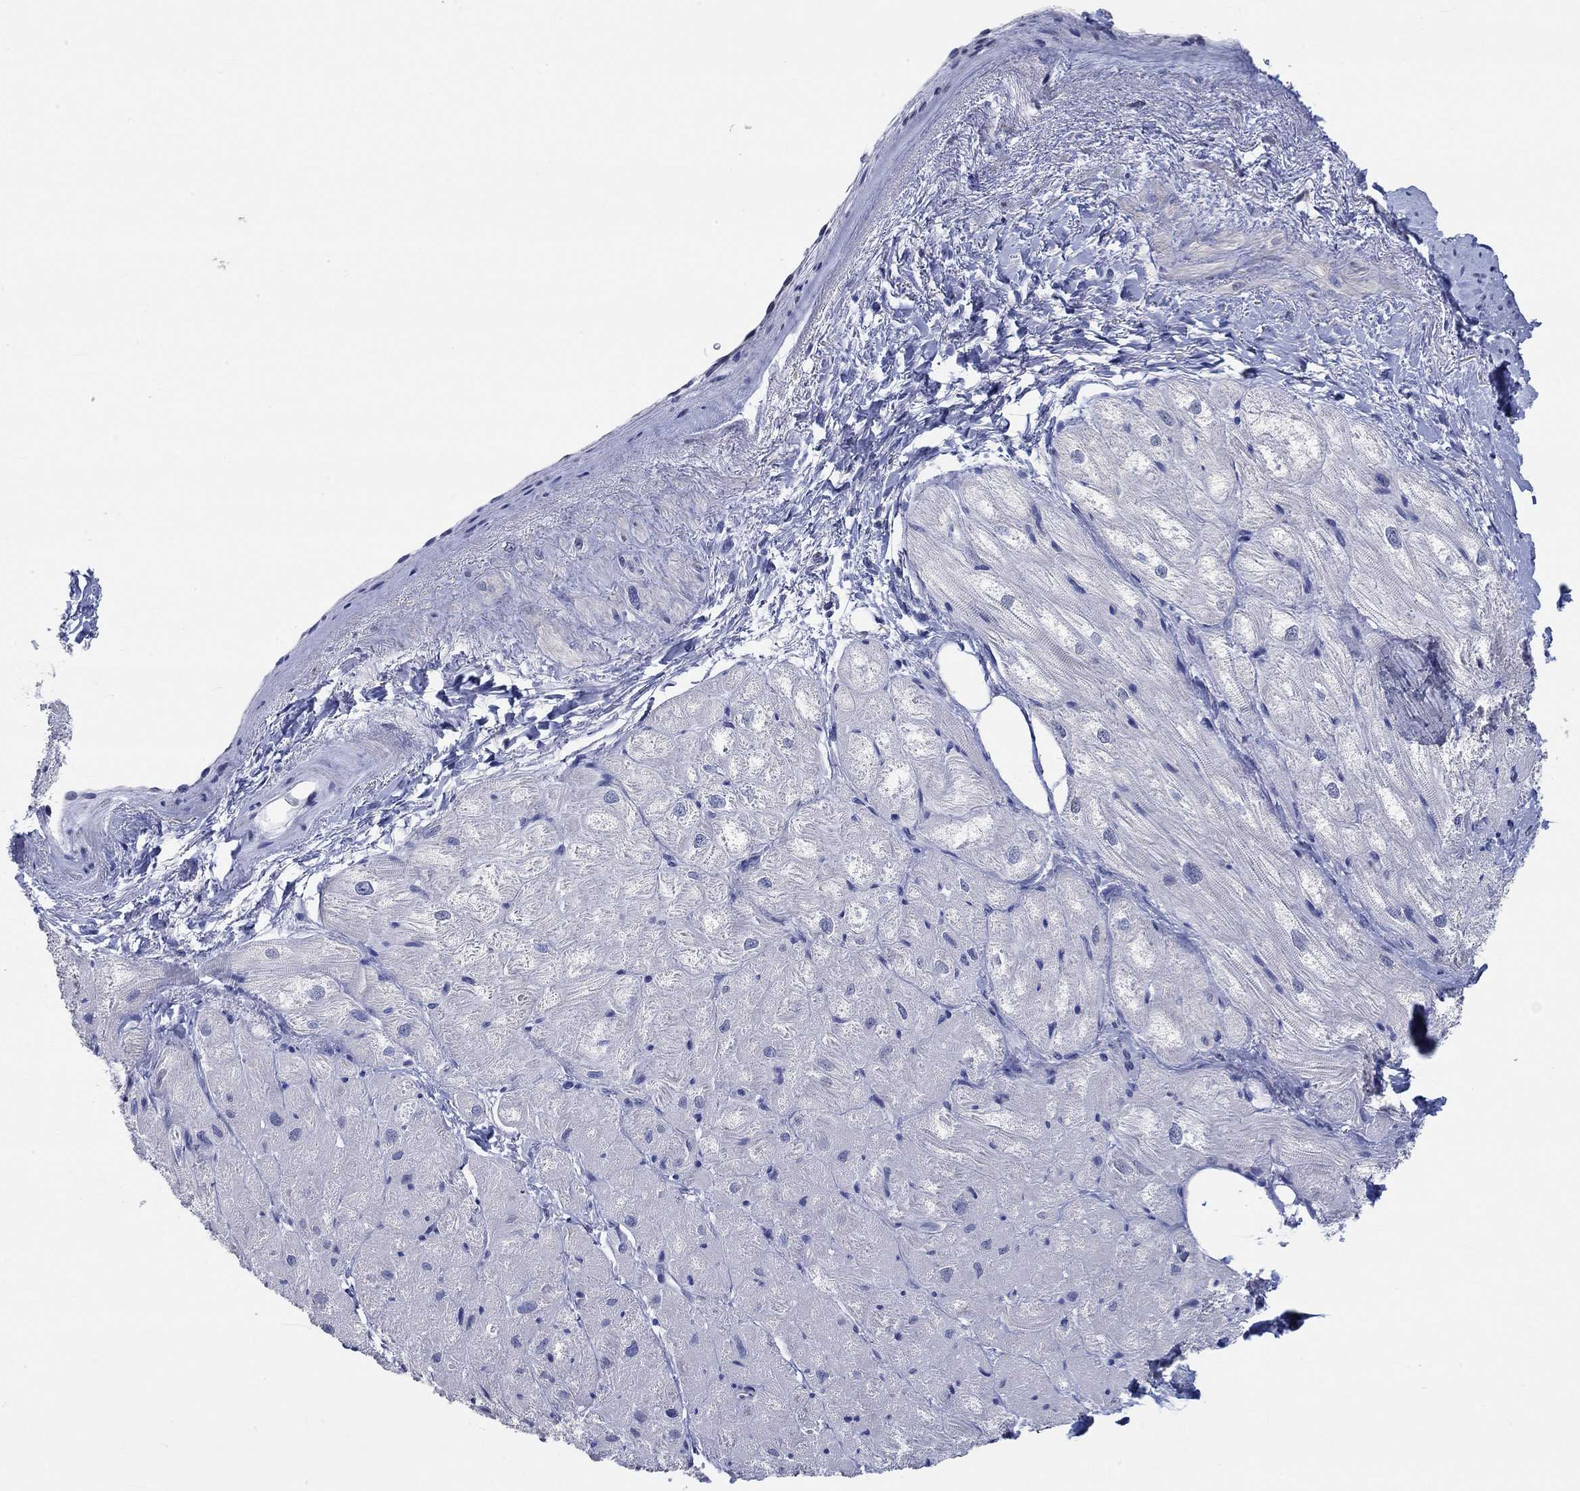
{"staining": {"intensity": "negative", "quantity": "none", "location": "none"}, "tissue": "heart muscle", "cell_type": "Cardiomyocytes", "image_type": "normal", "snomed": [{"axis": "morphology", "description": "Normal tissue, NOS"}, {"axis": "topography", "description": "Heart"}], "caption": "This is a photomicrograph of immunohistochemistry staining of normal heart muscle, which shows no staining in cardiomyocytes.", "gene": "PNMA5", "patient": {"sex": "male", "age": 57}}